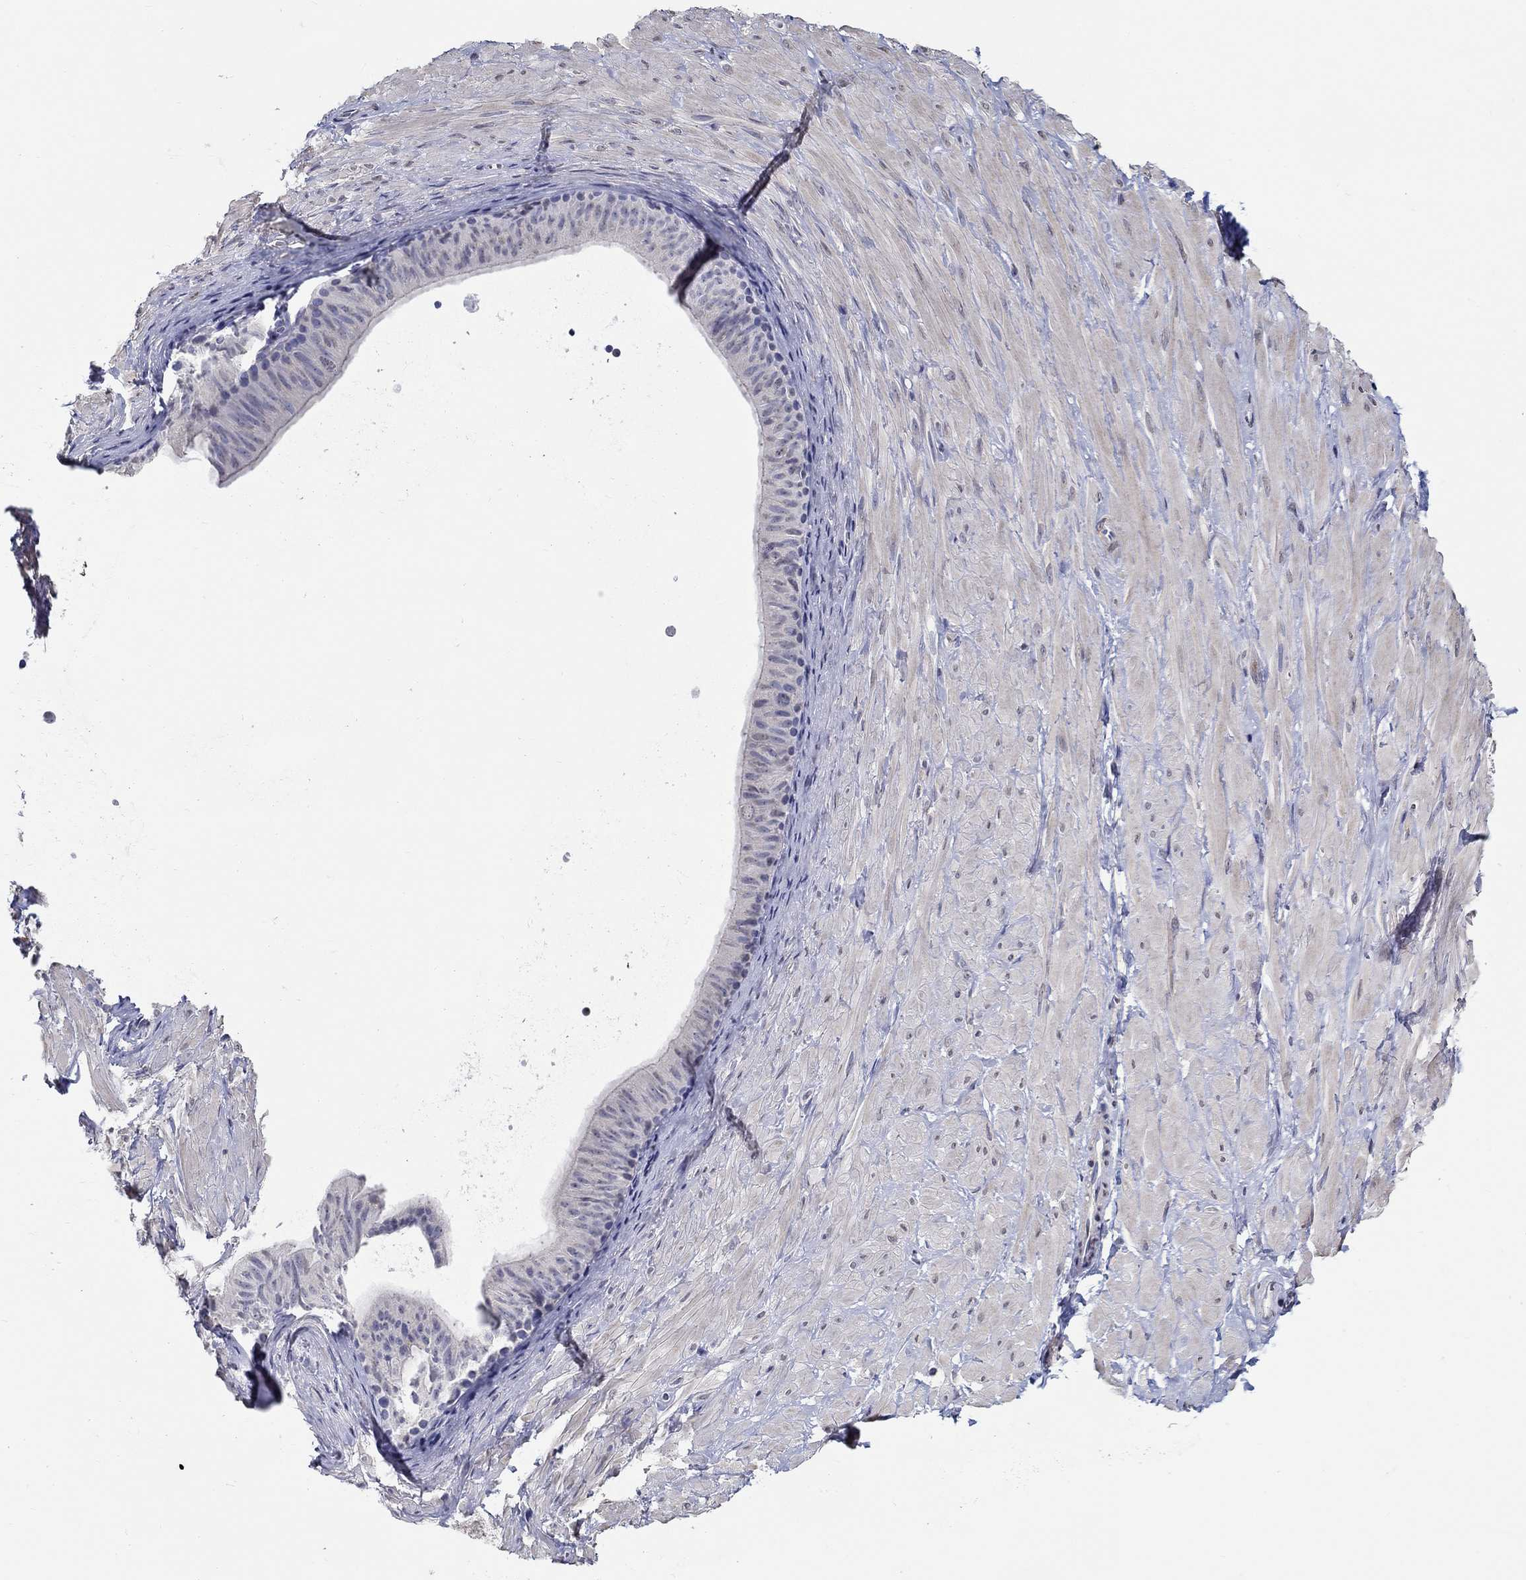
{"staining": {"intensity": "negative", "quantity": "none", "location": "none"}, "tissue": "adipose tissue", "cell_type": "Adipocytes", "image_type": "normal", "snomed": [{"axis": "morphology", "description": "Normal tissue, NOS"}, {"axis": "topography", "description": "Smooth muscle"}, {"axis": "topography", "description": "Peripheral nerve tissue"}], "caption": "Human adipose tissue stained for a protein using immunohistochemistry (IHC) demonstrates no expression in adipocytes.", "gene": "PDE1B", "patient": {"sex": "male", "age": 22}}